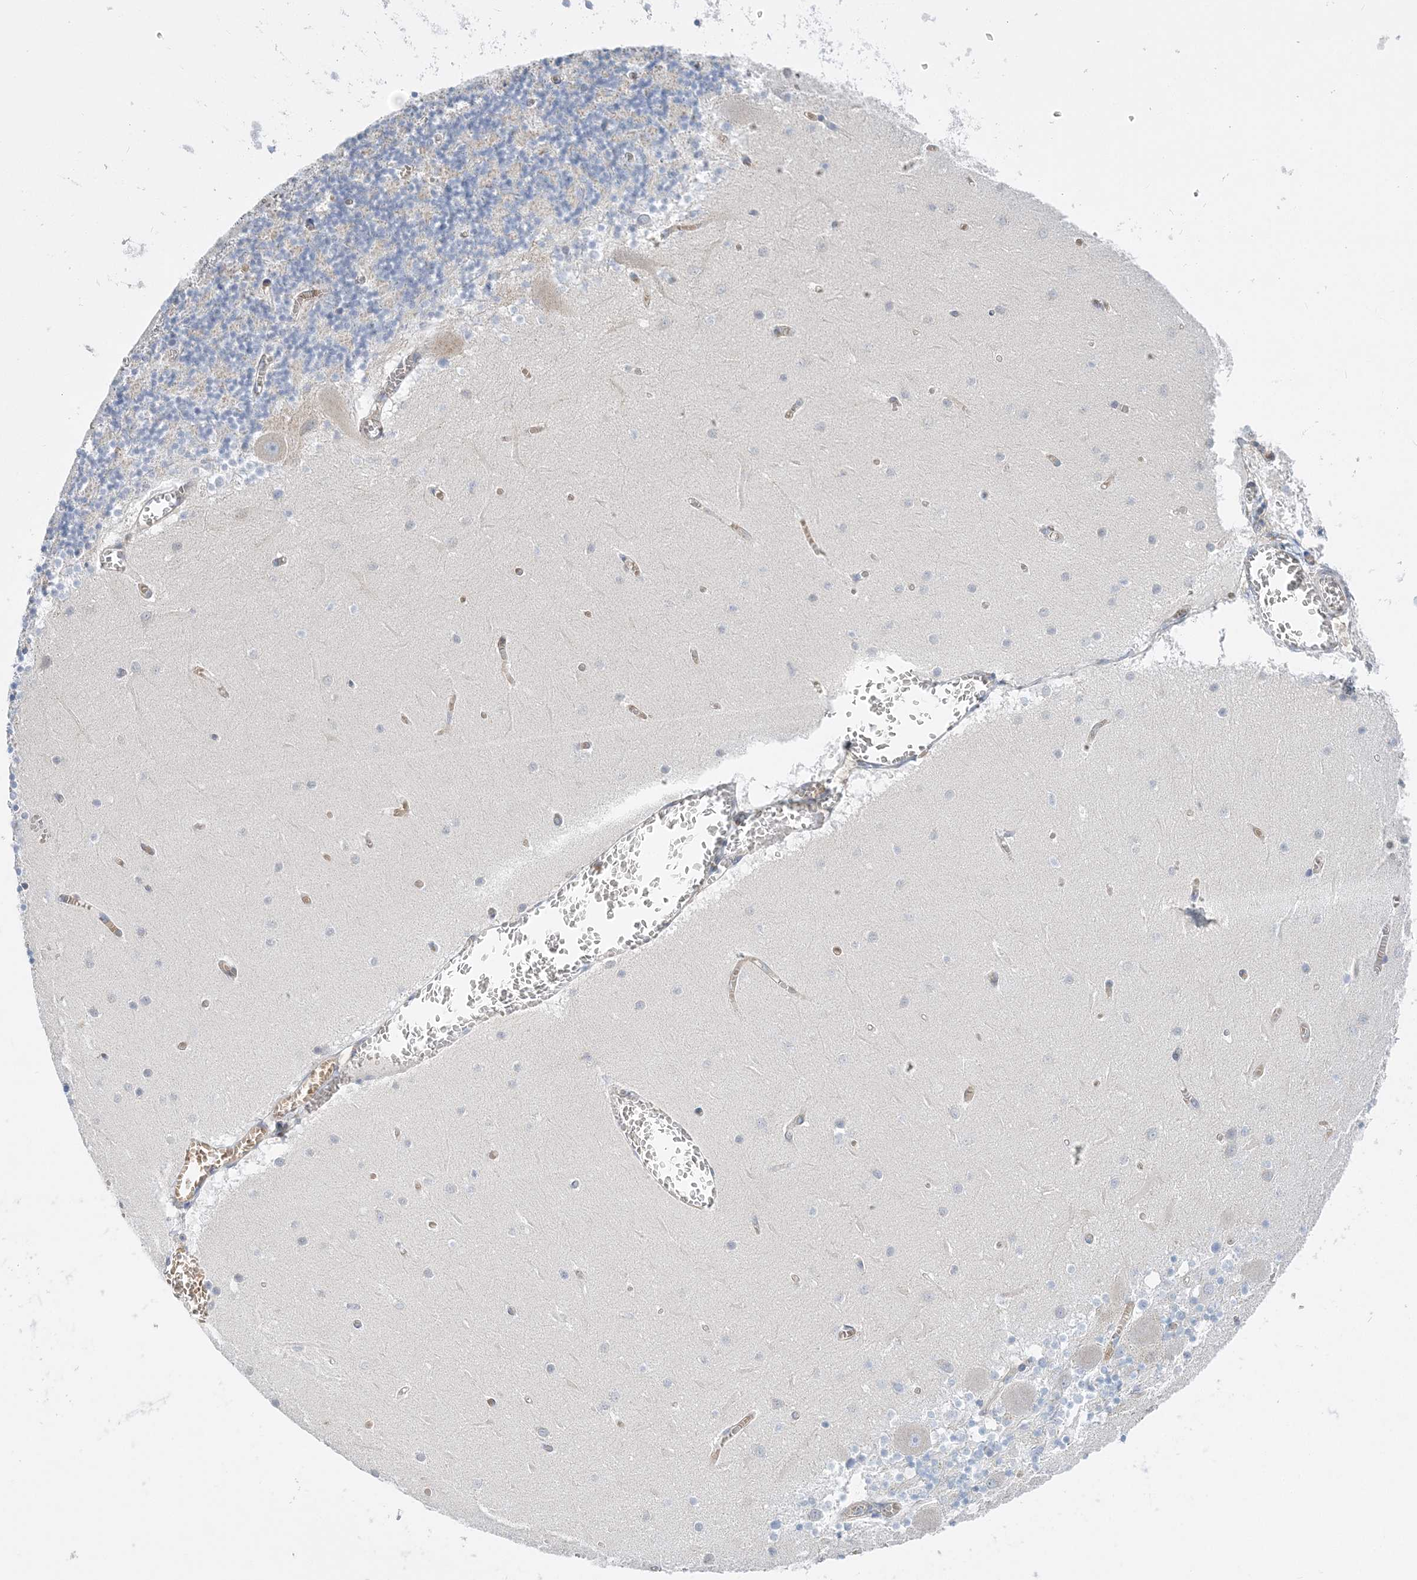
{"staining": {"intensity": "weak", "quantity": "<25%", "location": "cytoplasmic/membranous"}, "tissue": "cerebellum", "cell_type": "Cells in granular layer", "image_type": "normal", "snomed": [{"axis": "morphology", "description": "Normal tissue, NOS"}, {"axis": "topography", "description": "Cerebellum"}], "caption": "DAB immunohistochemical staining of unremarkable cerebellum demonstrates no significant staining in cells in granular layer. (IHC, brightfield microscopy, high magnification).", "gene": "FAM114A2", "patient": {"sex": "female", "age": 28}}